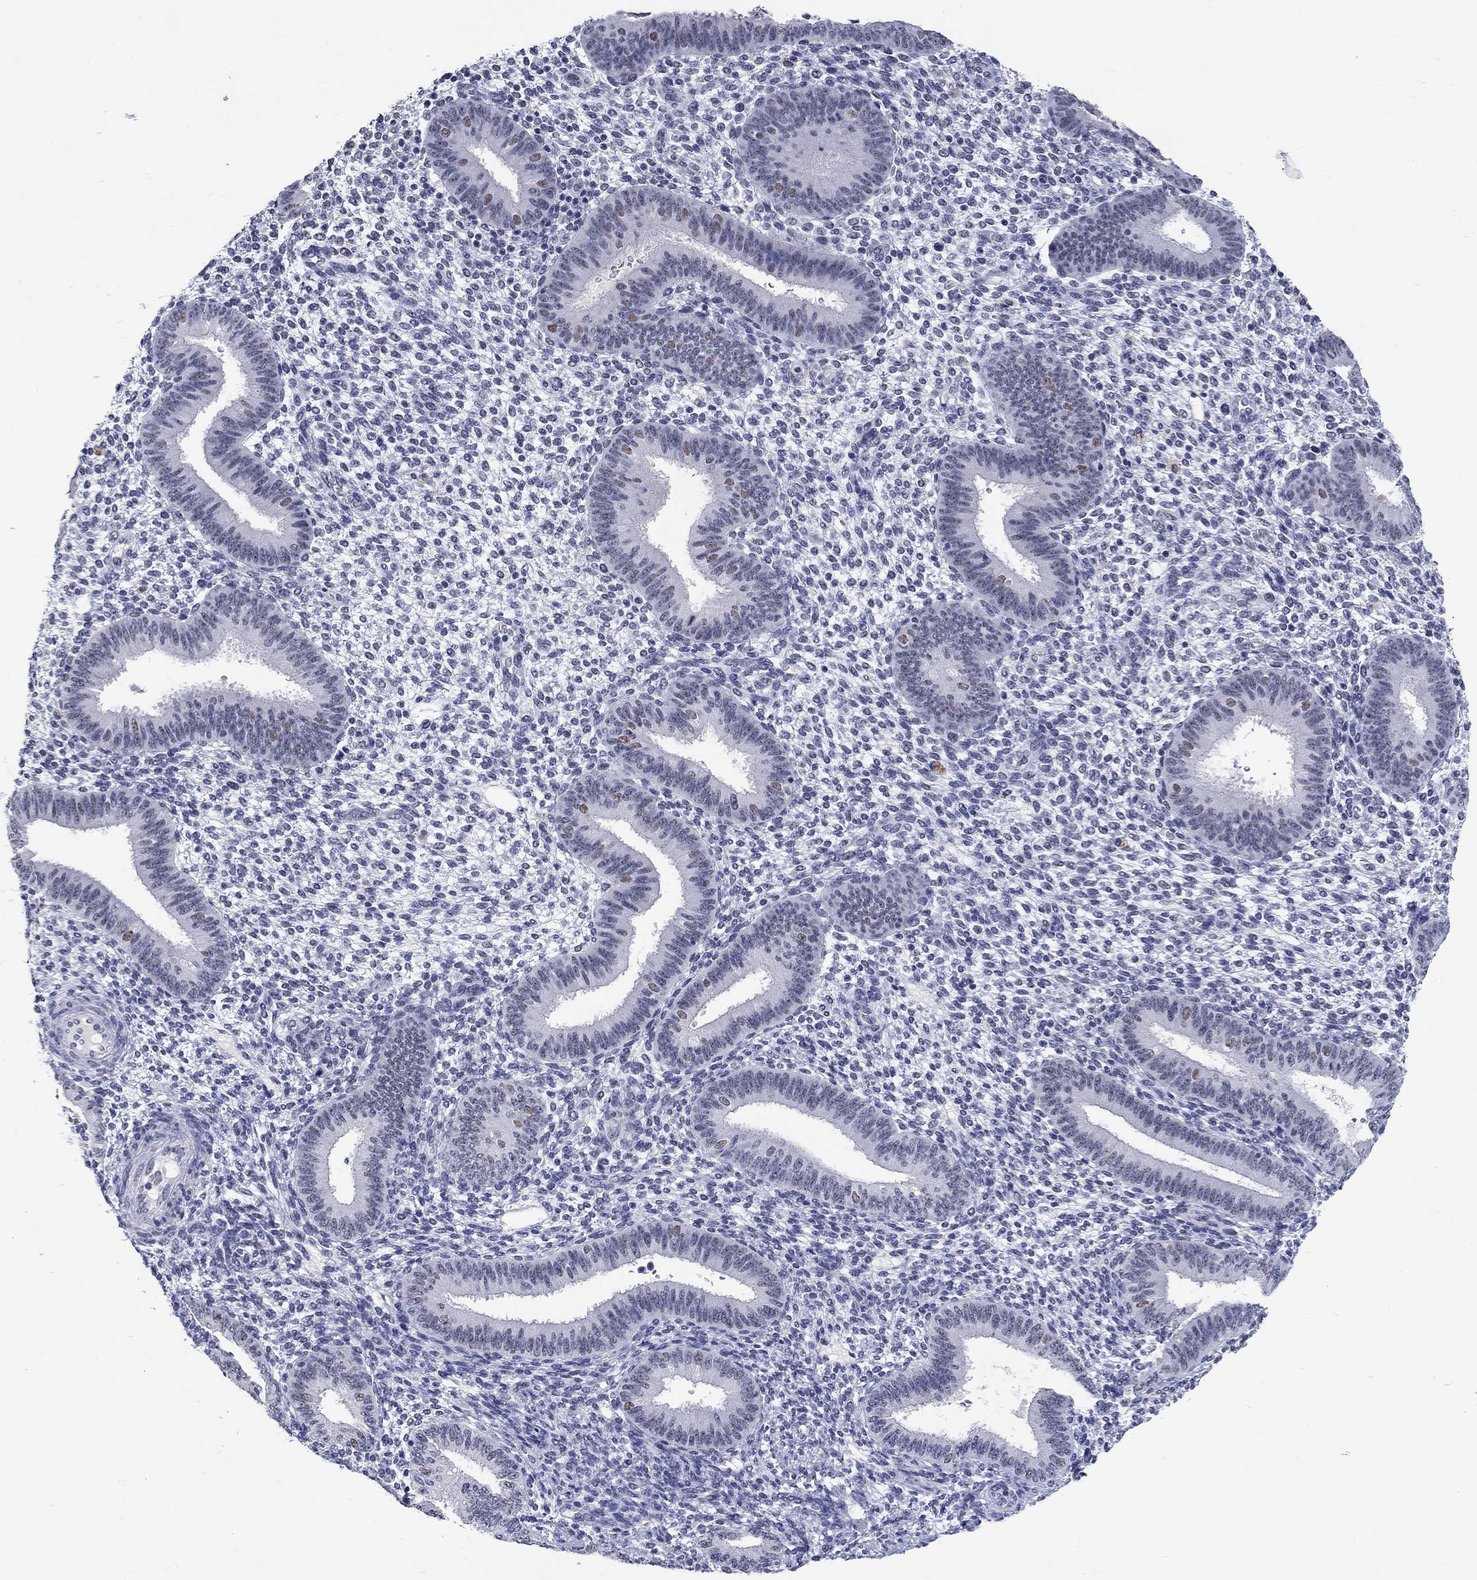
{"staining": {"intensity": "negative", "quantity": "none", "location": "none"}, "tissue": "endometrium", "cell_type": "Cells in endometrial stroma", "image_type": "normal", "snomed": [{"axis": "morphology", "description": "Normal tissue, NOS"}, {"axis": "topography", "description": "Endometrium"}], "caption": "This is an IHC photomicrograph of benign endometrium. There is no staining in cells in endometrial stroma.", "gene": "GRIN1", "patient": {"sex": "female", "age": 39}}